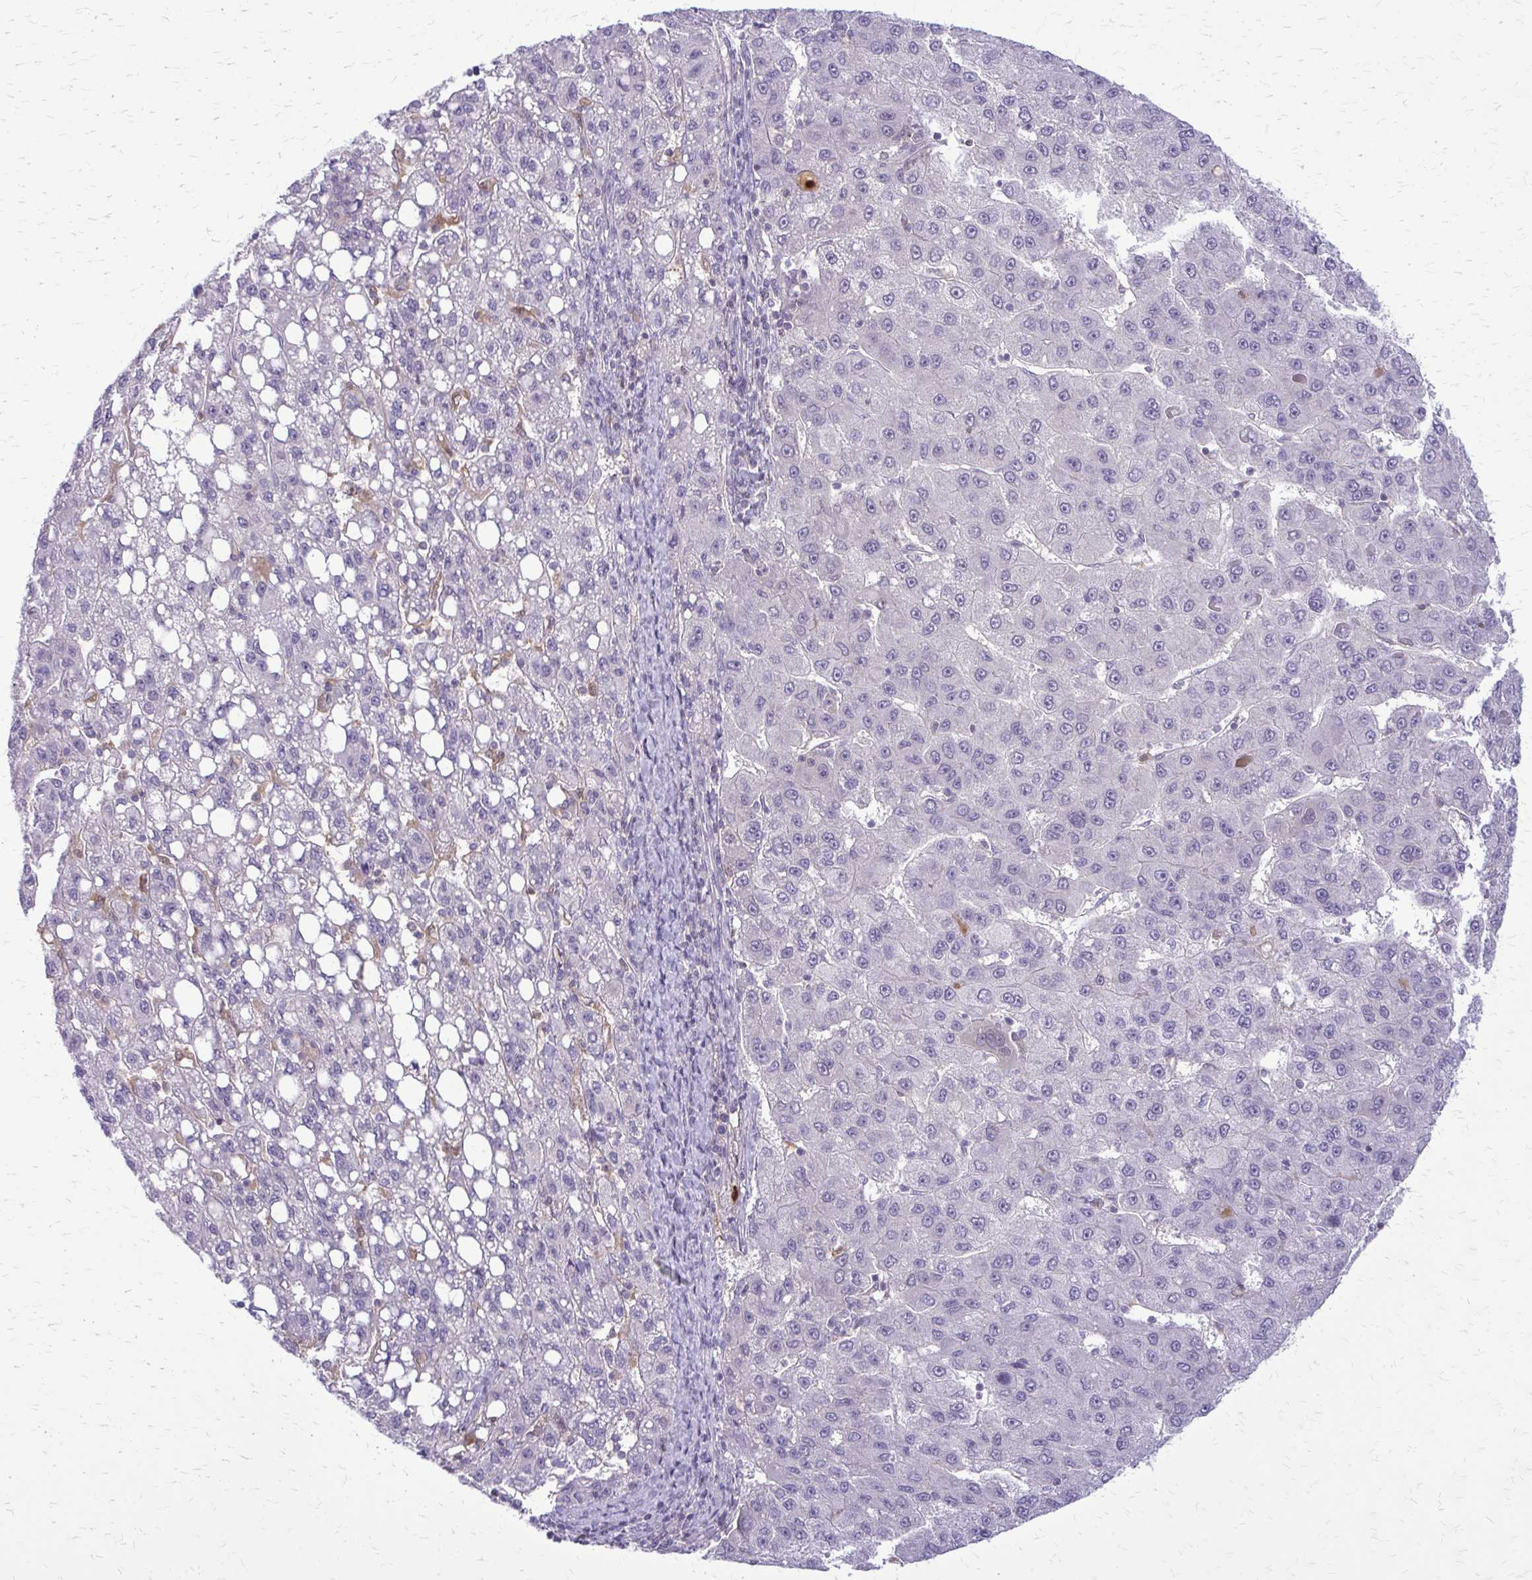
{"staining": {"intensity": "negative", "quantity": "none", "location": "none"}, "tissue": "liver cancer", "cell_type": "Tumor cells", "image_type": "cancer", "snomed": [{"axis": "morphology", "description": "Carcinoma, Hepatocellular, NOS"}, {"axis": "topography", "description": "Liver"}], "caption": "This is a histopathology image of immunohistochemistry staining of liver cancer, which shows no expression in tumor cells. (Immunohistochemistry, brightfield microscopy, high magnification).", "gene": "GLRX", "patient": {"sex": "female", "age": 82}}